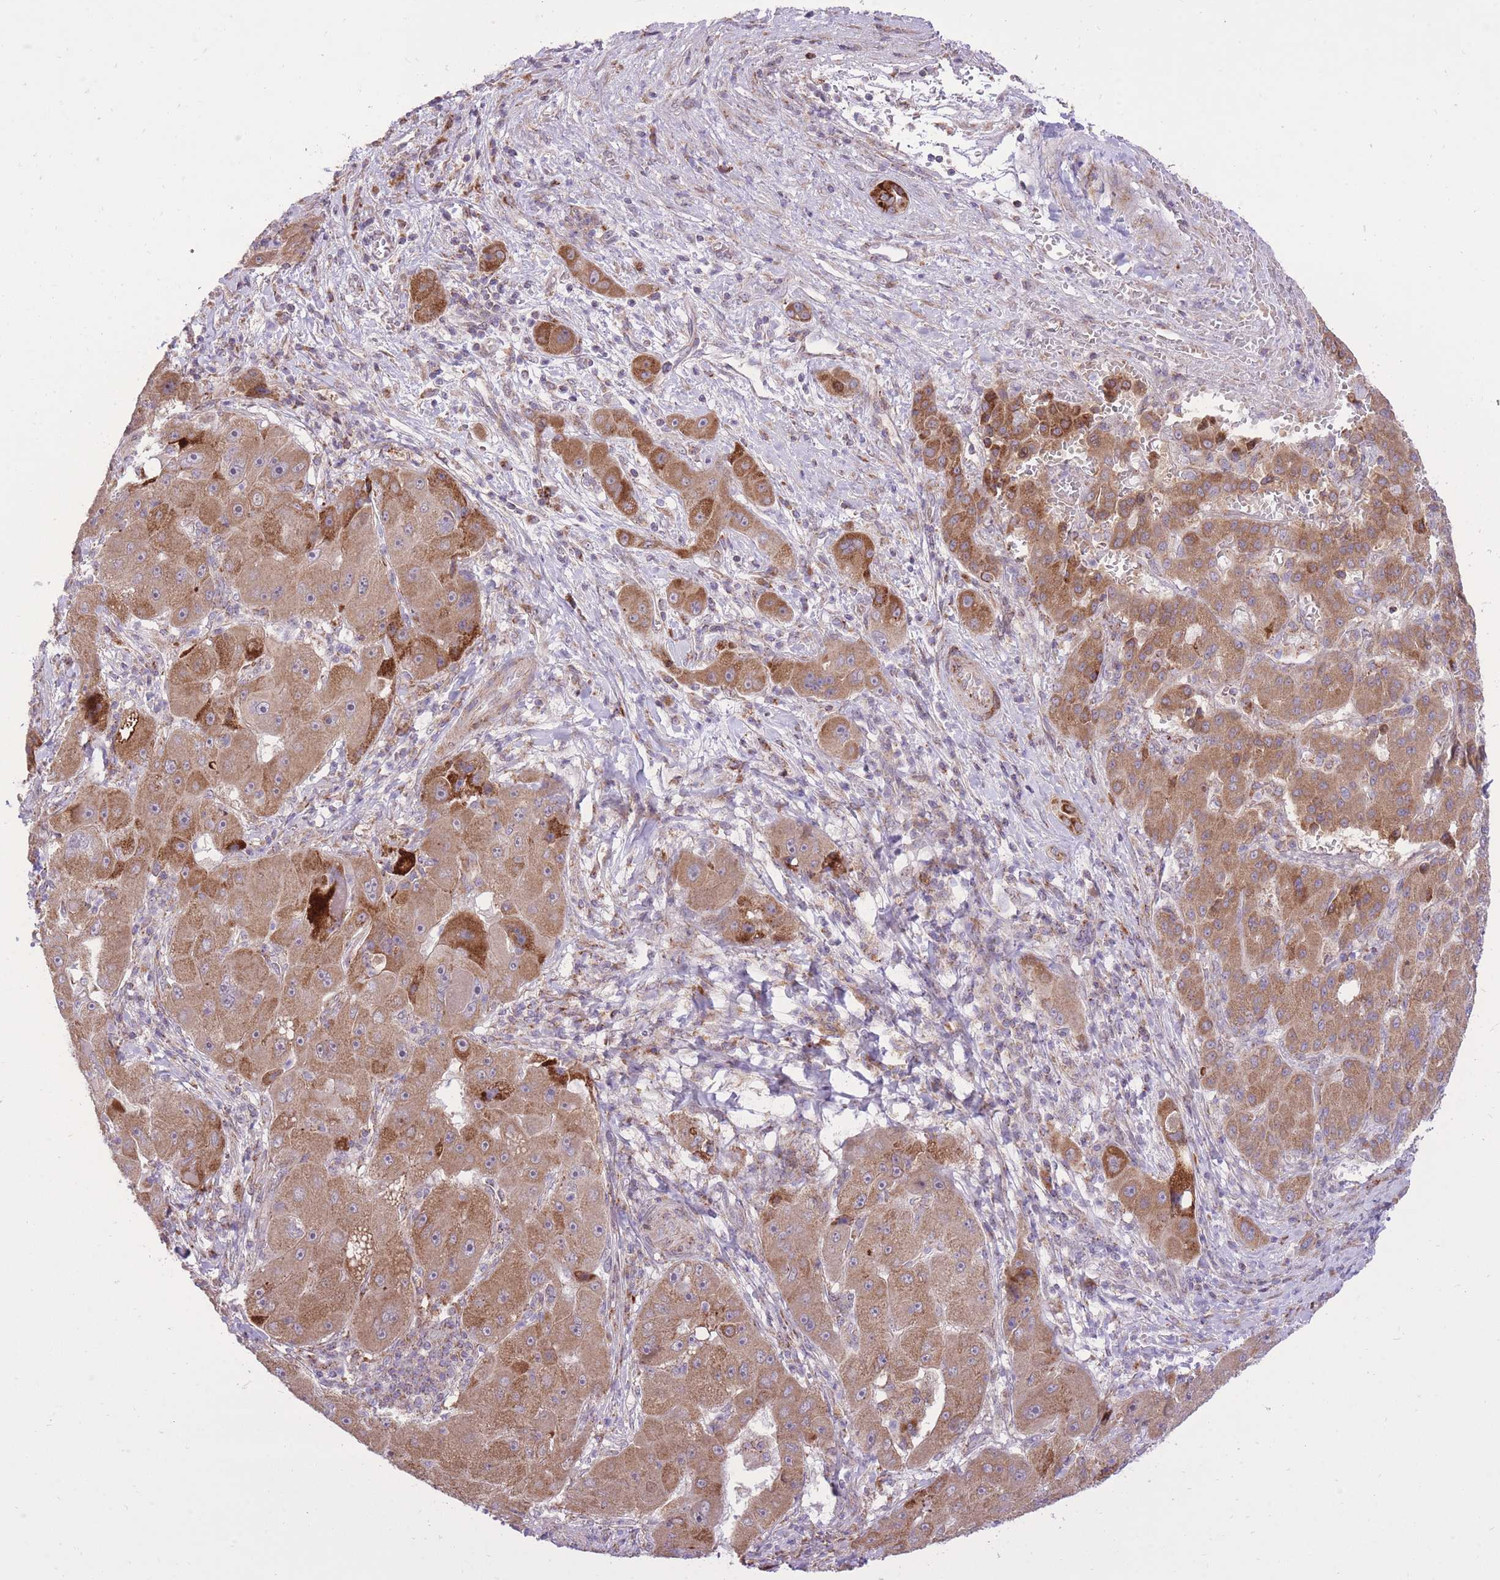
{"staining": {"intensity": "moderate", "quantity": ">75%", "location": "cytoplasmic/membranous"}, "tissue": "liver cancer", "cell_type": "Tumor cells", "image_type": "cancer", "snomed": [{"axis": "morphology", "description": "Carcinoma, Hepatocellular, NOS"}, {"axis": "topography", "description": "Liver"}], "caption": "Liver cancer stained with DAB (3,3'-diaminobenzidine) immunohistochemistry (IHC) reveals medium levels of moderate cytoplasmic/membranous staining in about >75% of tumor cells.", "gene": "SLC4A4", "patient": {"sex": "male", "age": 76}}